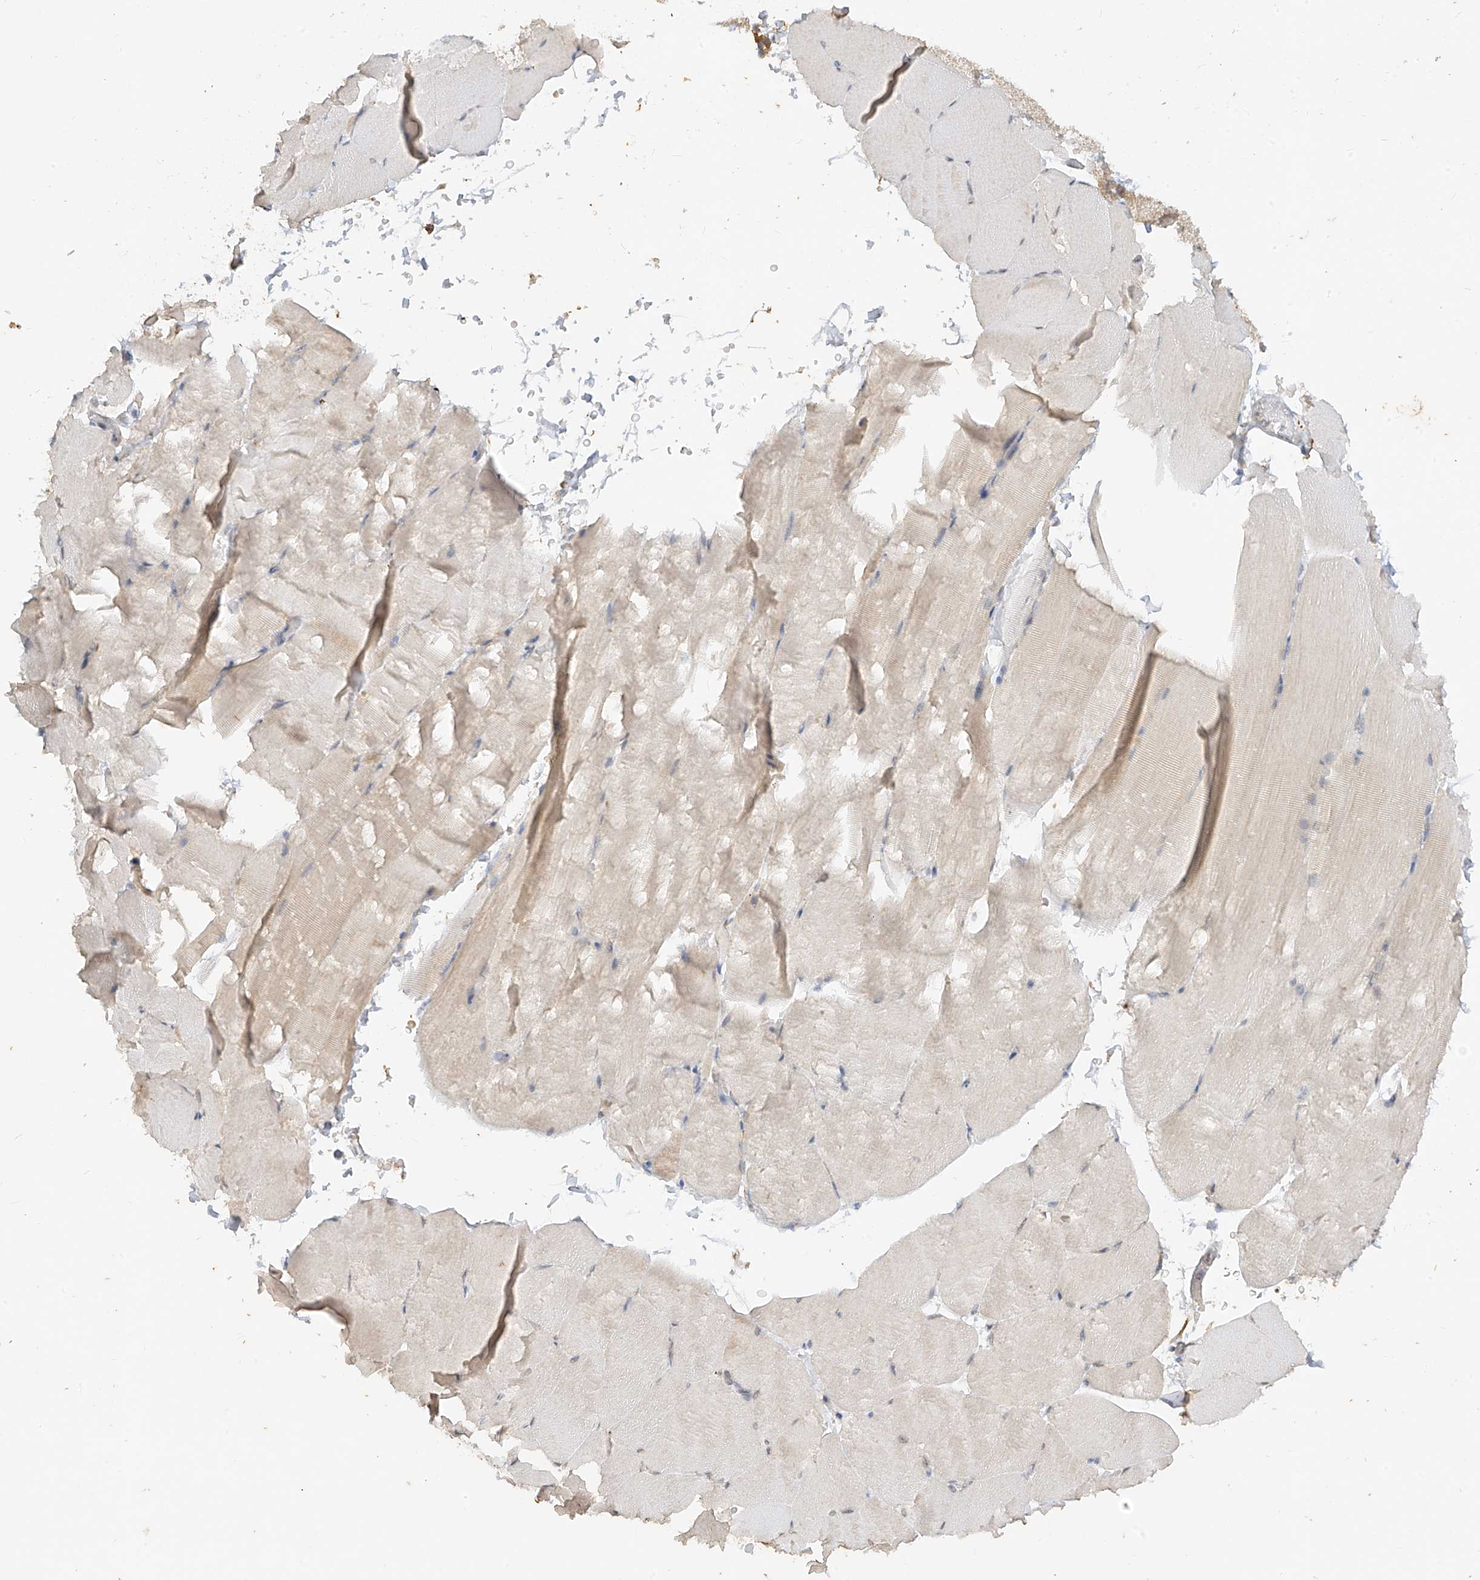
{"staining": {"intensity": "weak", "quantity": "<25%", "location": "cytoplasmic/membranous"}, "tissue": "skeletal muscle", "cell_type": "Myocytes", "image_type": "normal", "snomed": [{"axis": "morphology", "description": "Normal tissue, NOS"}, {"axis": "topography", "description": "Skeletal muscle"}, {"axis": "topography", "description": "Parathyroid gland"}], "caption": "Human skeletal muscle stained for a protein using IHC reveals no positivity in myocytes.", "gene": "MTUS2", "patient": {"sex": "female", "age": 37}}